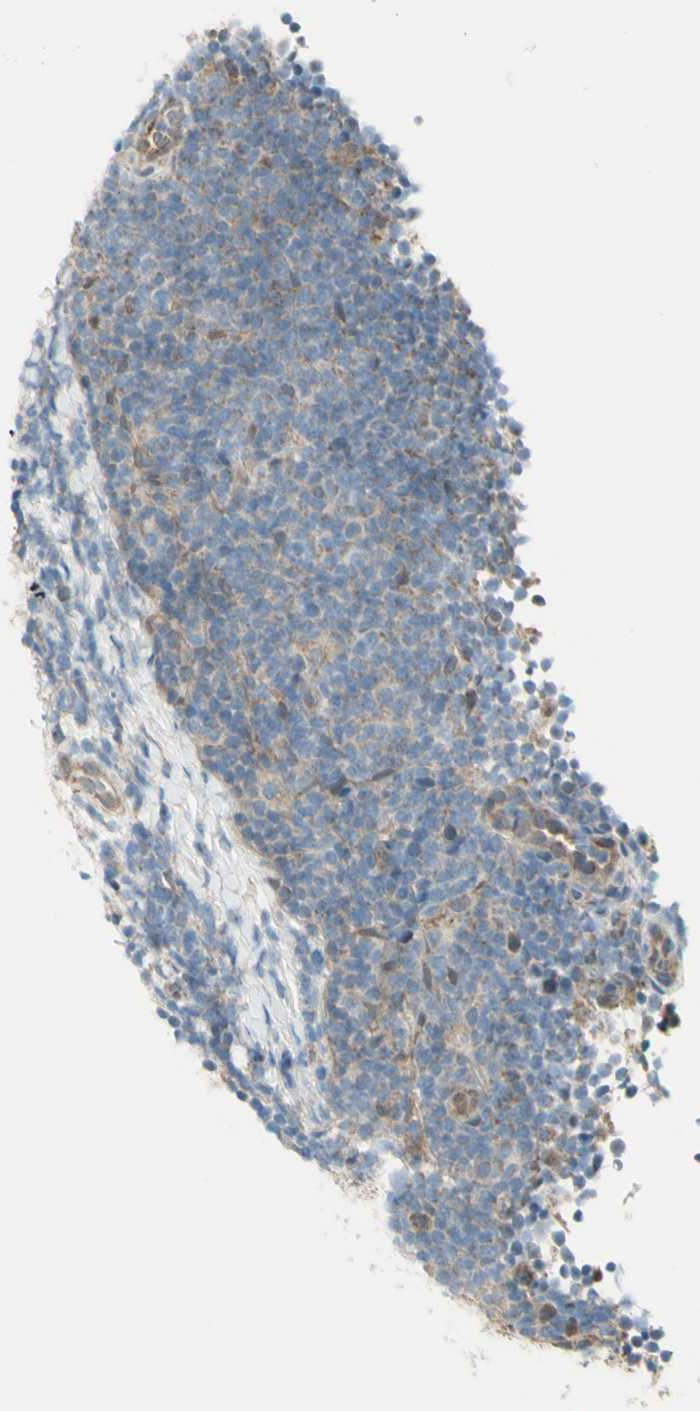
{"staining": {"intensity": "negative", "quantity": "none", "location": "none"}, "tissue": "lymphoma", "cell_type": "Tumor cells", "image_type": "cancer", "snomed": [{"axis": "morphology", "description": "Malignant lymphoma, non-Hodgkin's type, Low grade"}, {"axis": "topography", "description": "Lymph node"}], "caption": "Immunohistochemical staining of human lymphoma reveals no significant expression in tumor cells.", "gene": "NAXD", "patient": {"sex": "male", "age": 83}}